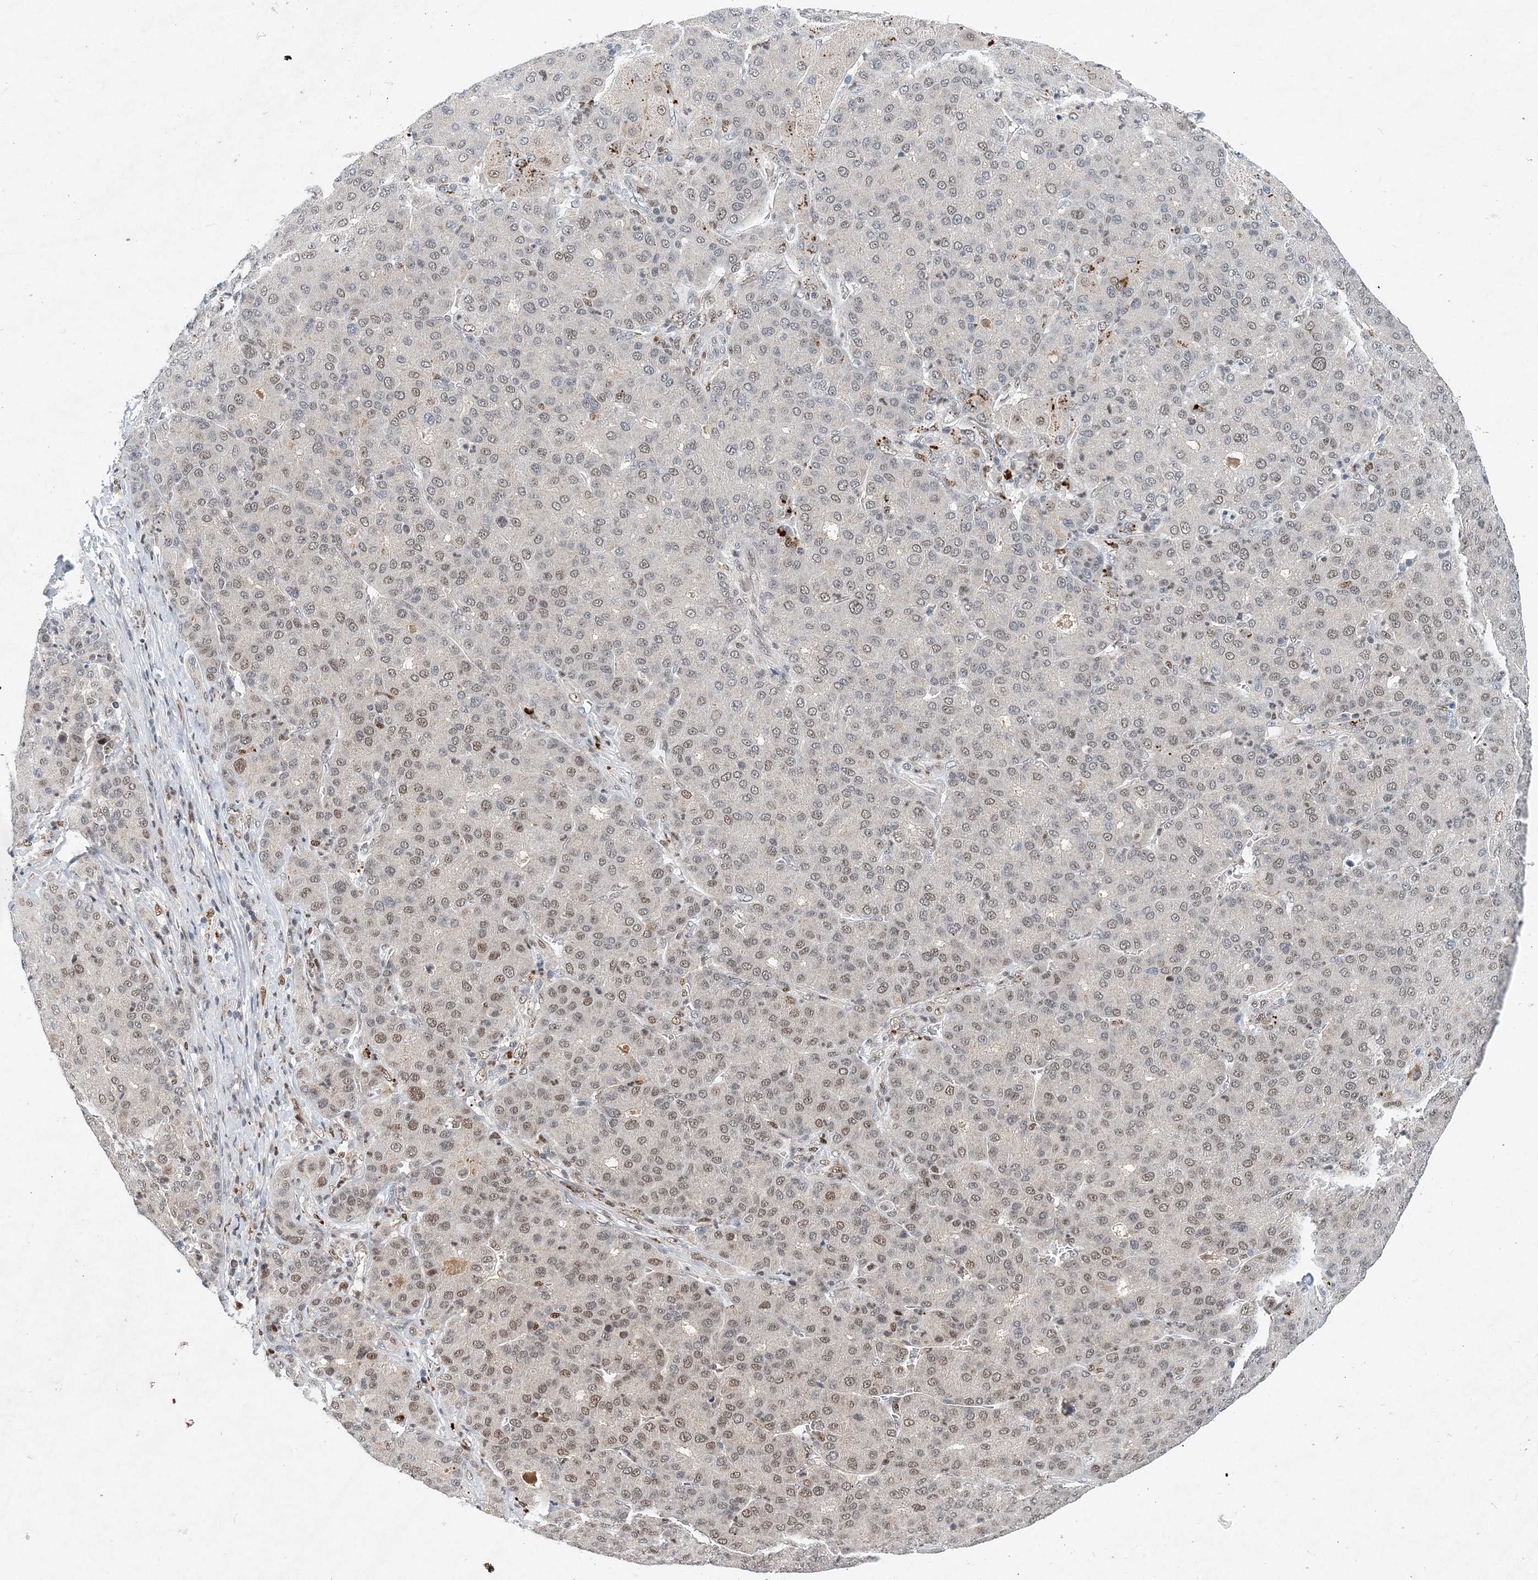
{"staining": {"intensity": "weak", "quantity": "25%-75%", "location": "nuclear"}, "tissue": "liver cancer", "cell_type": "Tumor cells", "image_type": "cancer", "snomed": [{"axis": "morphology", "description": "Carcinoma, Hepatocellular, NOS"}, {"axis": "topography", "description": "Liver"}], "caption": "Hepatocellular carcinoma (liver) stained with DAB IHC reveals low levels of weak nuclear positivity in about 25%-75% of tumor cells.", "gene": "KPNA4", "patient": {"sex": "male", "age": 65}}